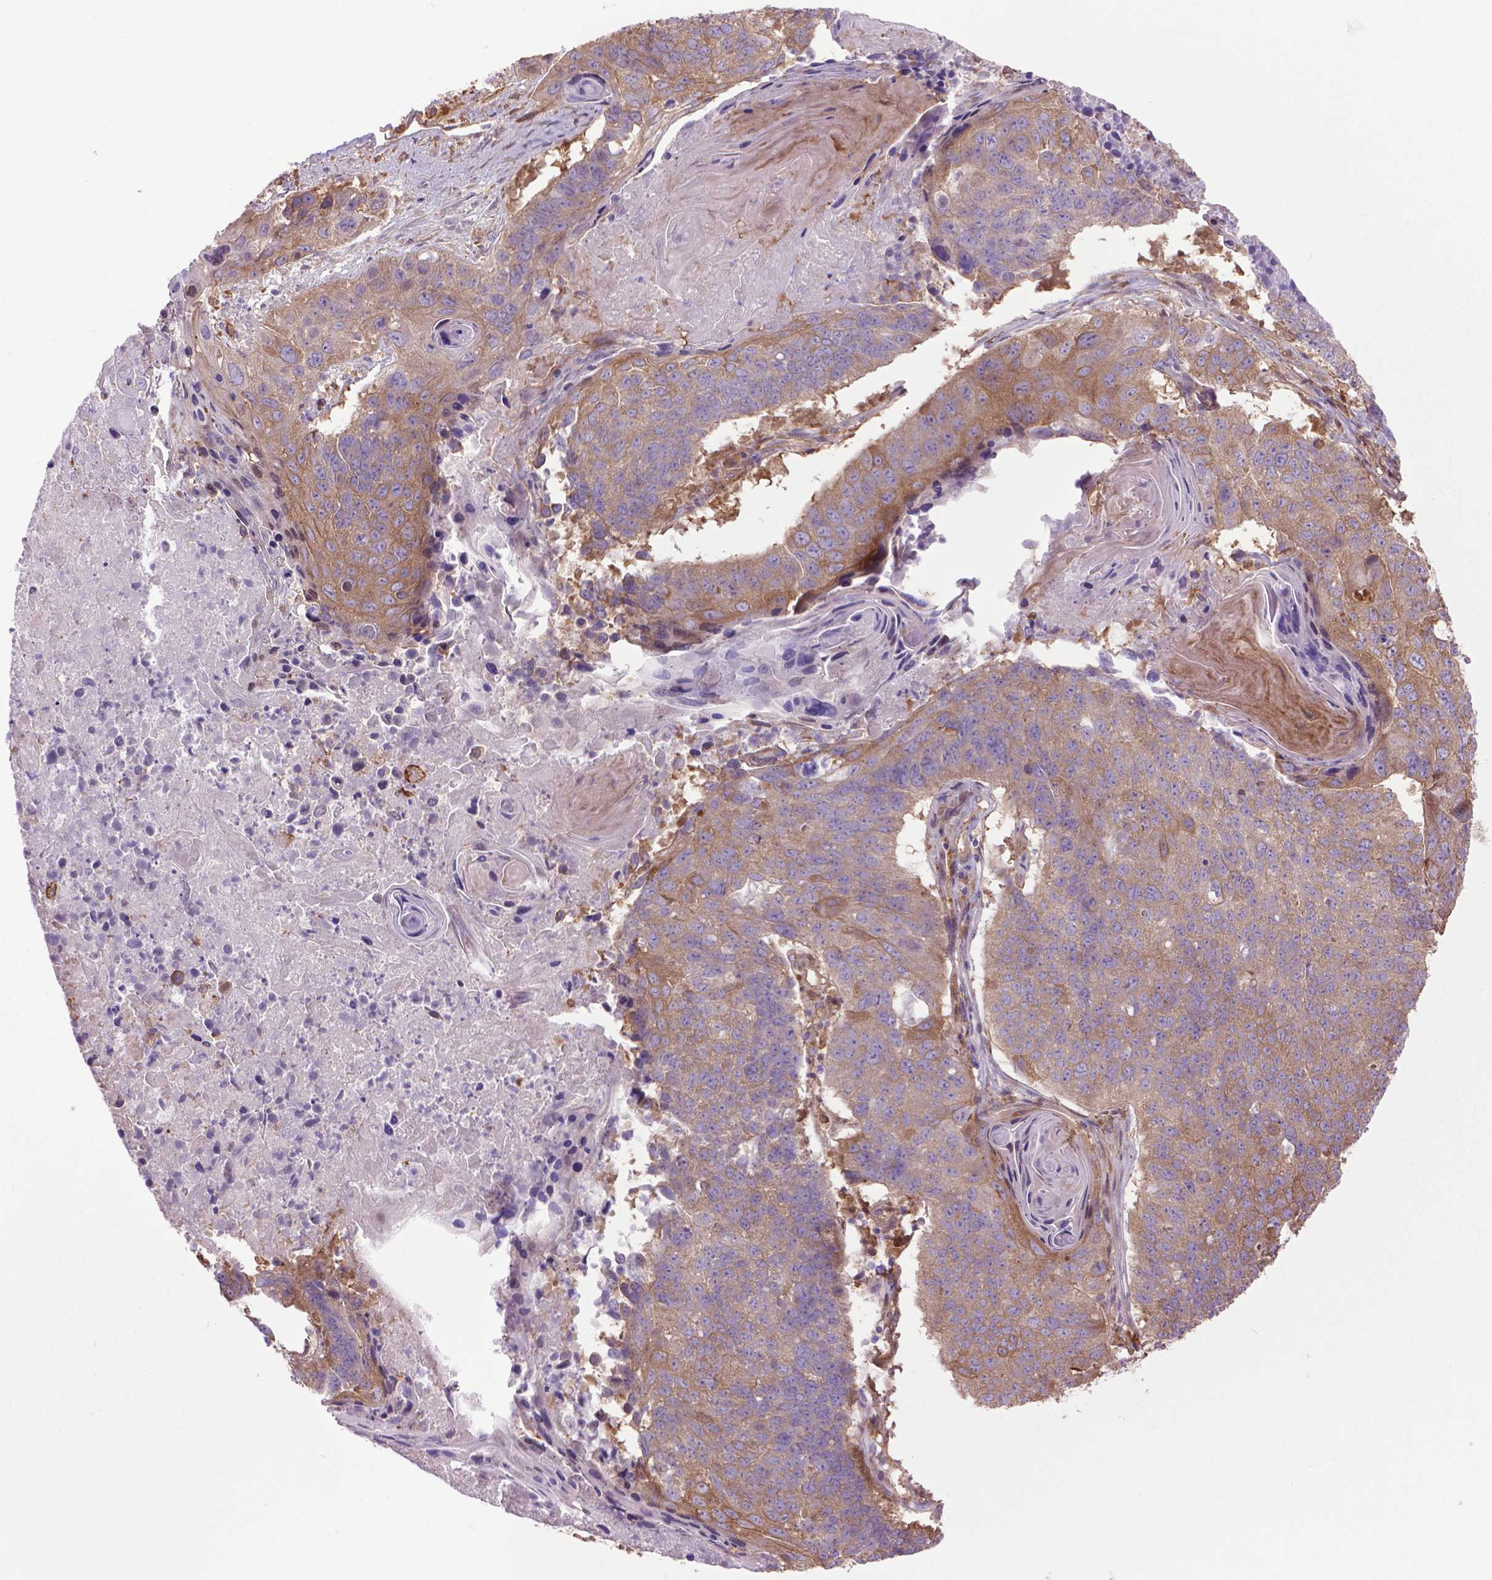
{"staining": {"intensity": "weak", "quantity": ">75%", "location": "cytoplasmic/membranous"}, "tissue": "lung cancer", "cell_type": "Tumor cells", "image_type": "cancer", "snomed": [{"axis": "morphology", "description": "Squamous cell carcinoma, NOS"}, {"axis": "topography", "description": "Lung"}], "caption": "DAB immunohistochemical staining of lung cancer demonstrates weak cytoplasmic/membranous protein staining in about >75% of tumor cells.", "gene": "CORO1B", "patient": {"sex": "male", "age": 73}}